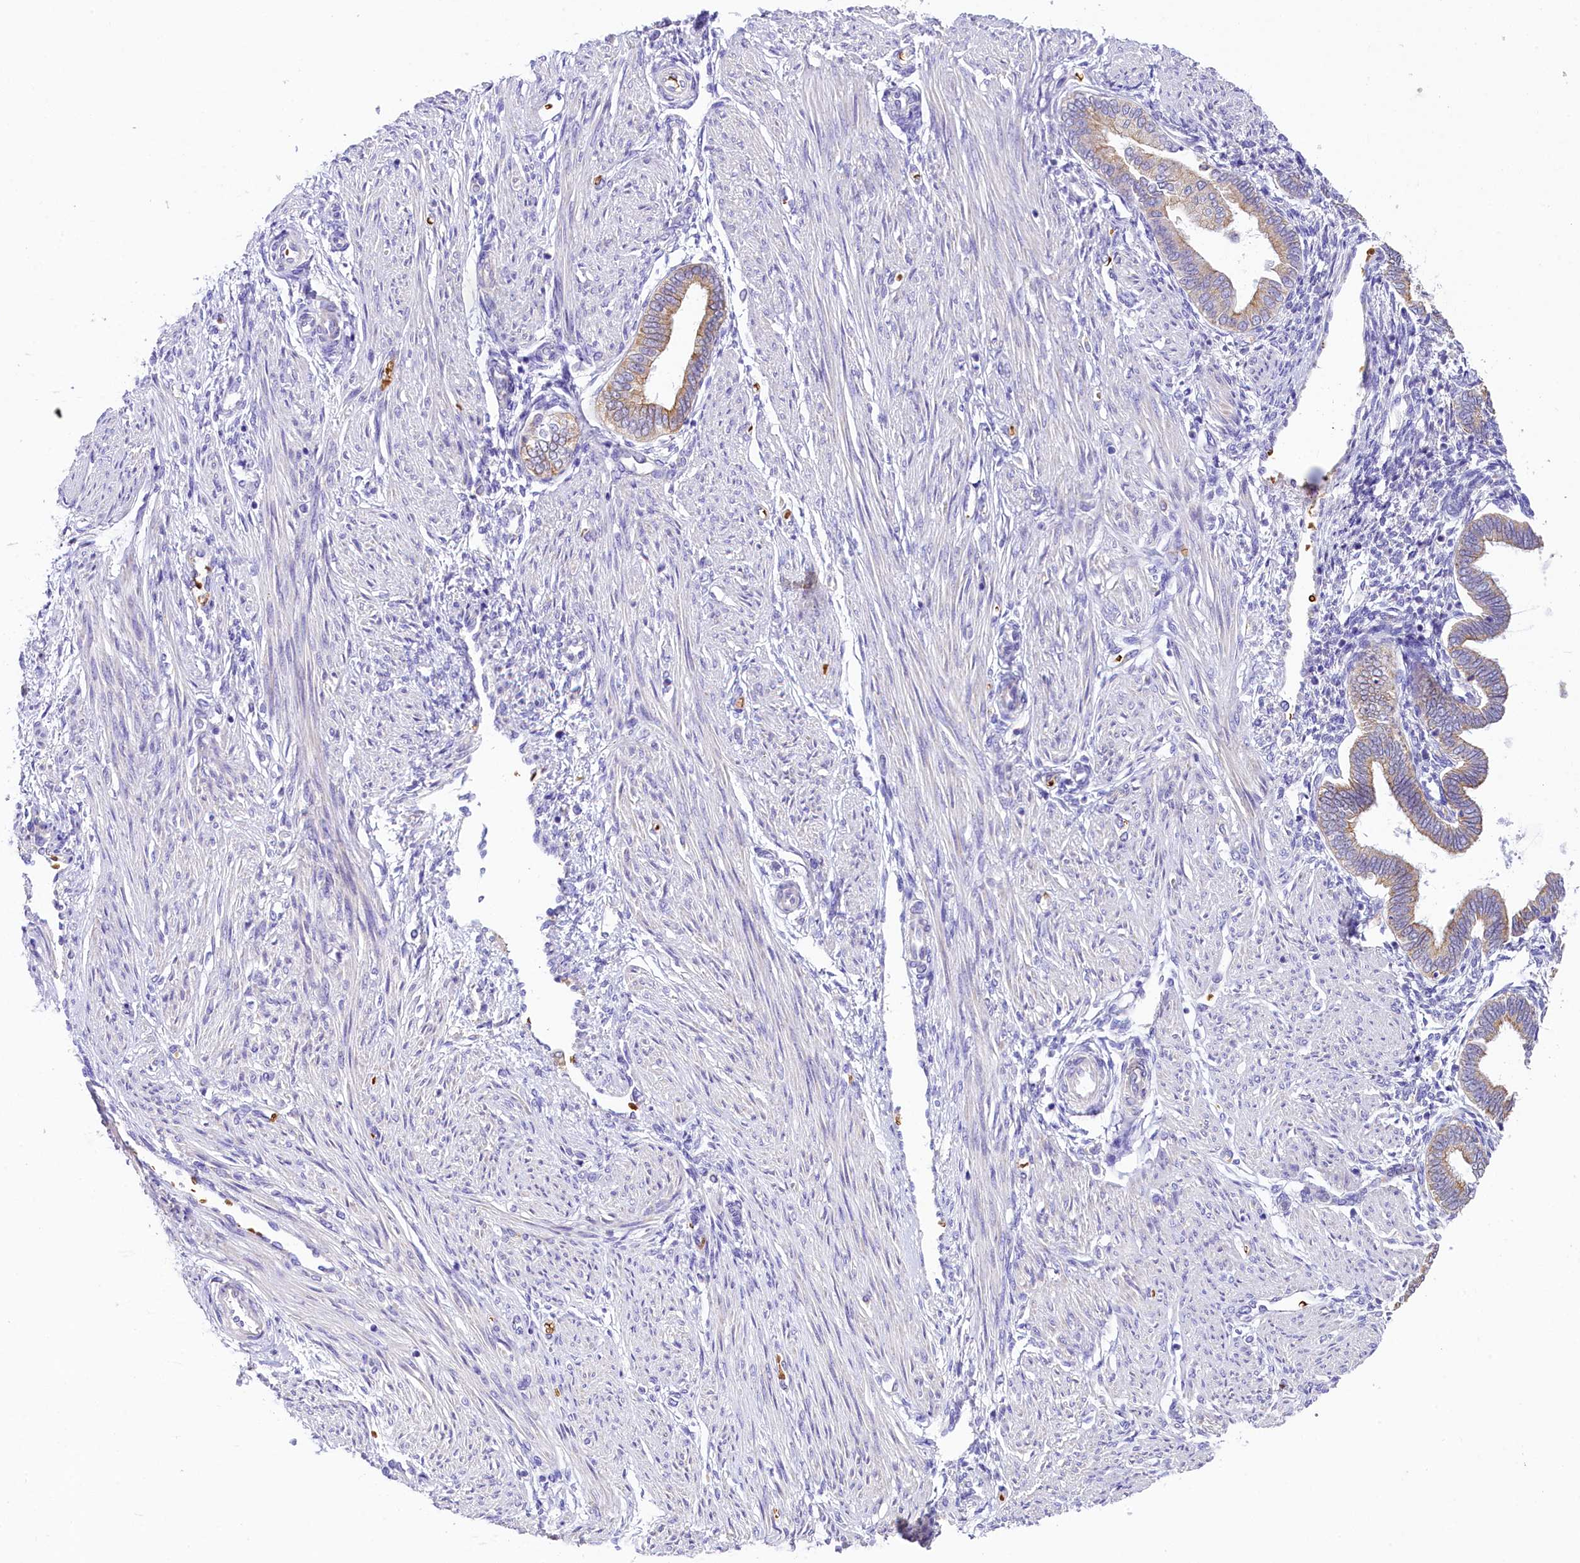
{"staining": {"intensity": "negative", "quantity": "none", "location": "none"}, "tissue": "endometrium", "cell_type": "Cells in endometrial stroma", "image_type": "normal", "snomed": [{"axis": "morphology", "description": "Normal tissue, NOS"}, {"axis": "topography", "description": "Endometrium"}], "caption": "Histopathology image shows no protein expression in cells in endometrial stroma of benign endometrium.", "gene": "LARP4", "patient": {"sex": "female", "age": 53}}